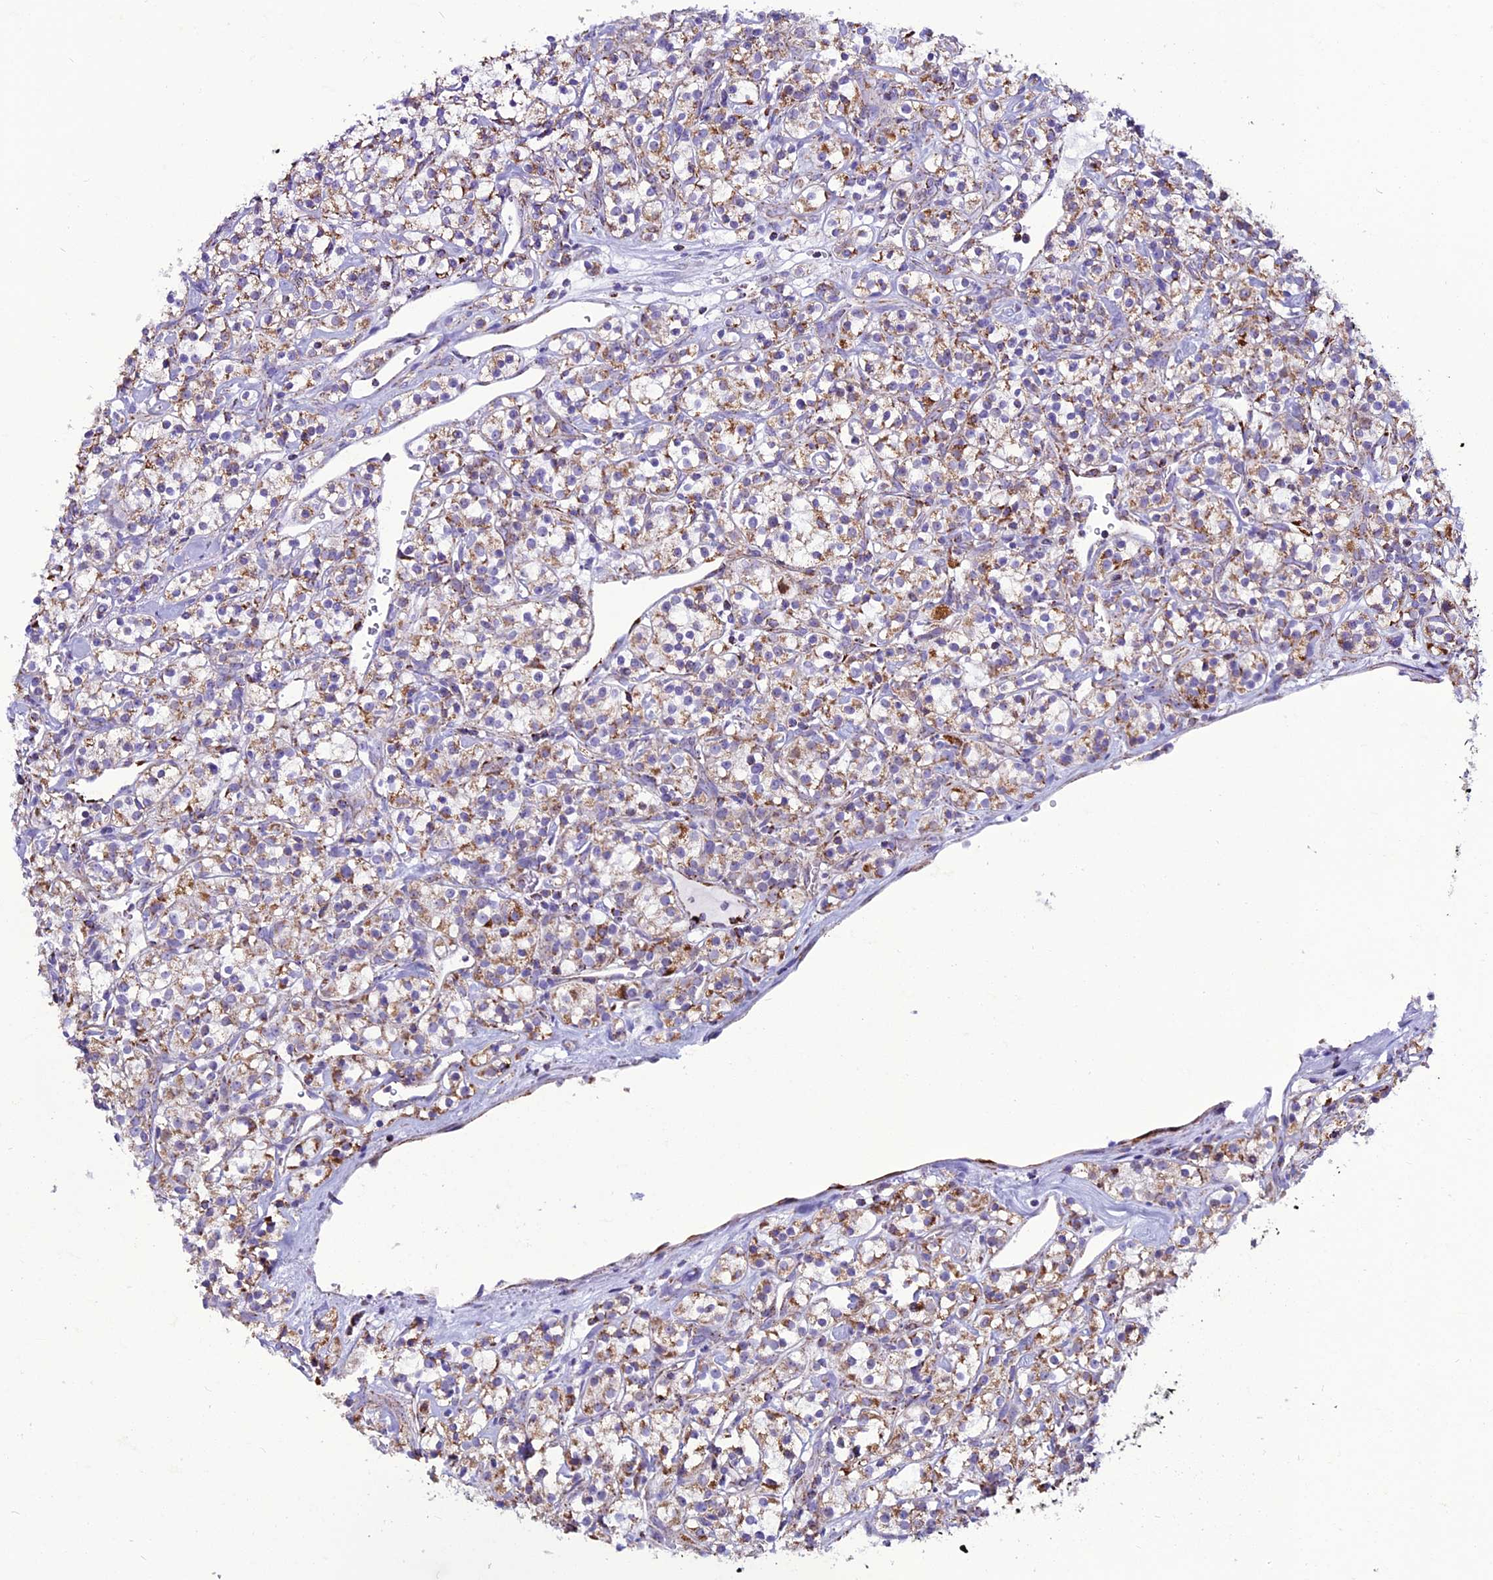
{"staining": {"intensity": "moderate", "quantity": ">75%", "location": "cytoplasmic/membranous"}, "tissue": "renal cancer", "cell_type": "Tumor cells", "image_type": "cancer", "snomed": [{"axis": "morphology", "description": "Adenocarcinoma, NOS"}, {"axis": "topography", "description": "Kidney"}], "caption": "Approximately >75% of tumor cells in adenocarcinoma (renal) demonstrate moderate cytoplasmic/membranous protein expression as visualized by brown immunohistochemical staining.", "gene": "ICA1L", "patient": {"sex": "male", "age": 77}}